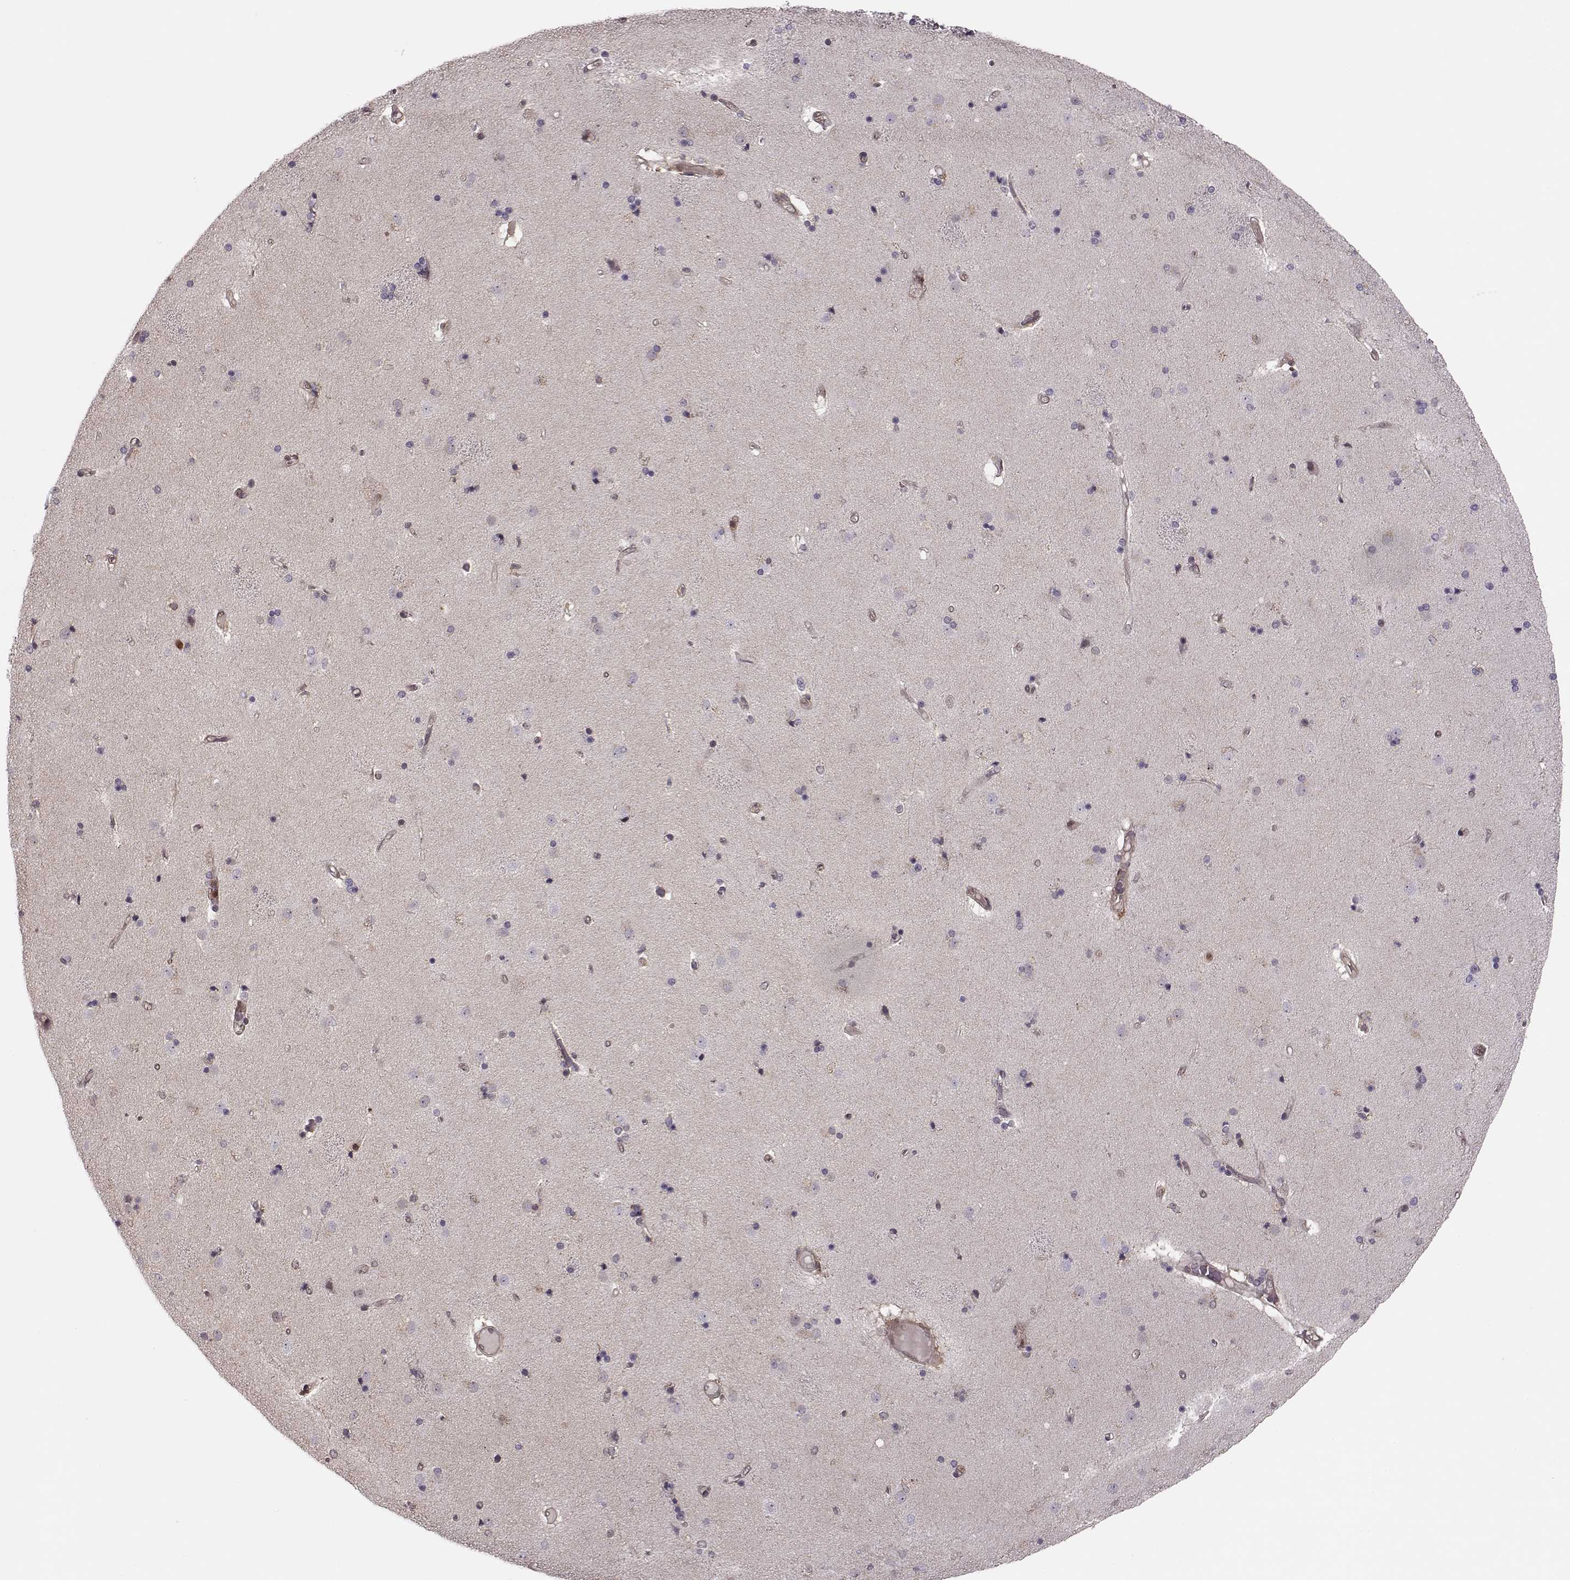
{"staining": {"intensity": "negative", "quantity": "none", "location": "none"}, "tissue": "caudate", "cell_type": "Glial cells", "image_type": "normal", "snomed": [{"axis": "morphology", "description": "Normal tissue, NOS"}, {"axis": "topography", "description": "Lateral ventricle wall"}], "caption": "This is a photomicrograph of immunohistochemistry (IHC) staining of benign caudate, which shows no positivity in glial cells.", "gene": "MFSD1", "patient": {"sex": "female", "age": 71}}